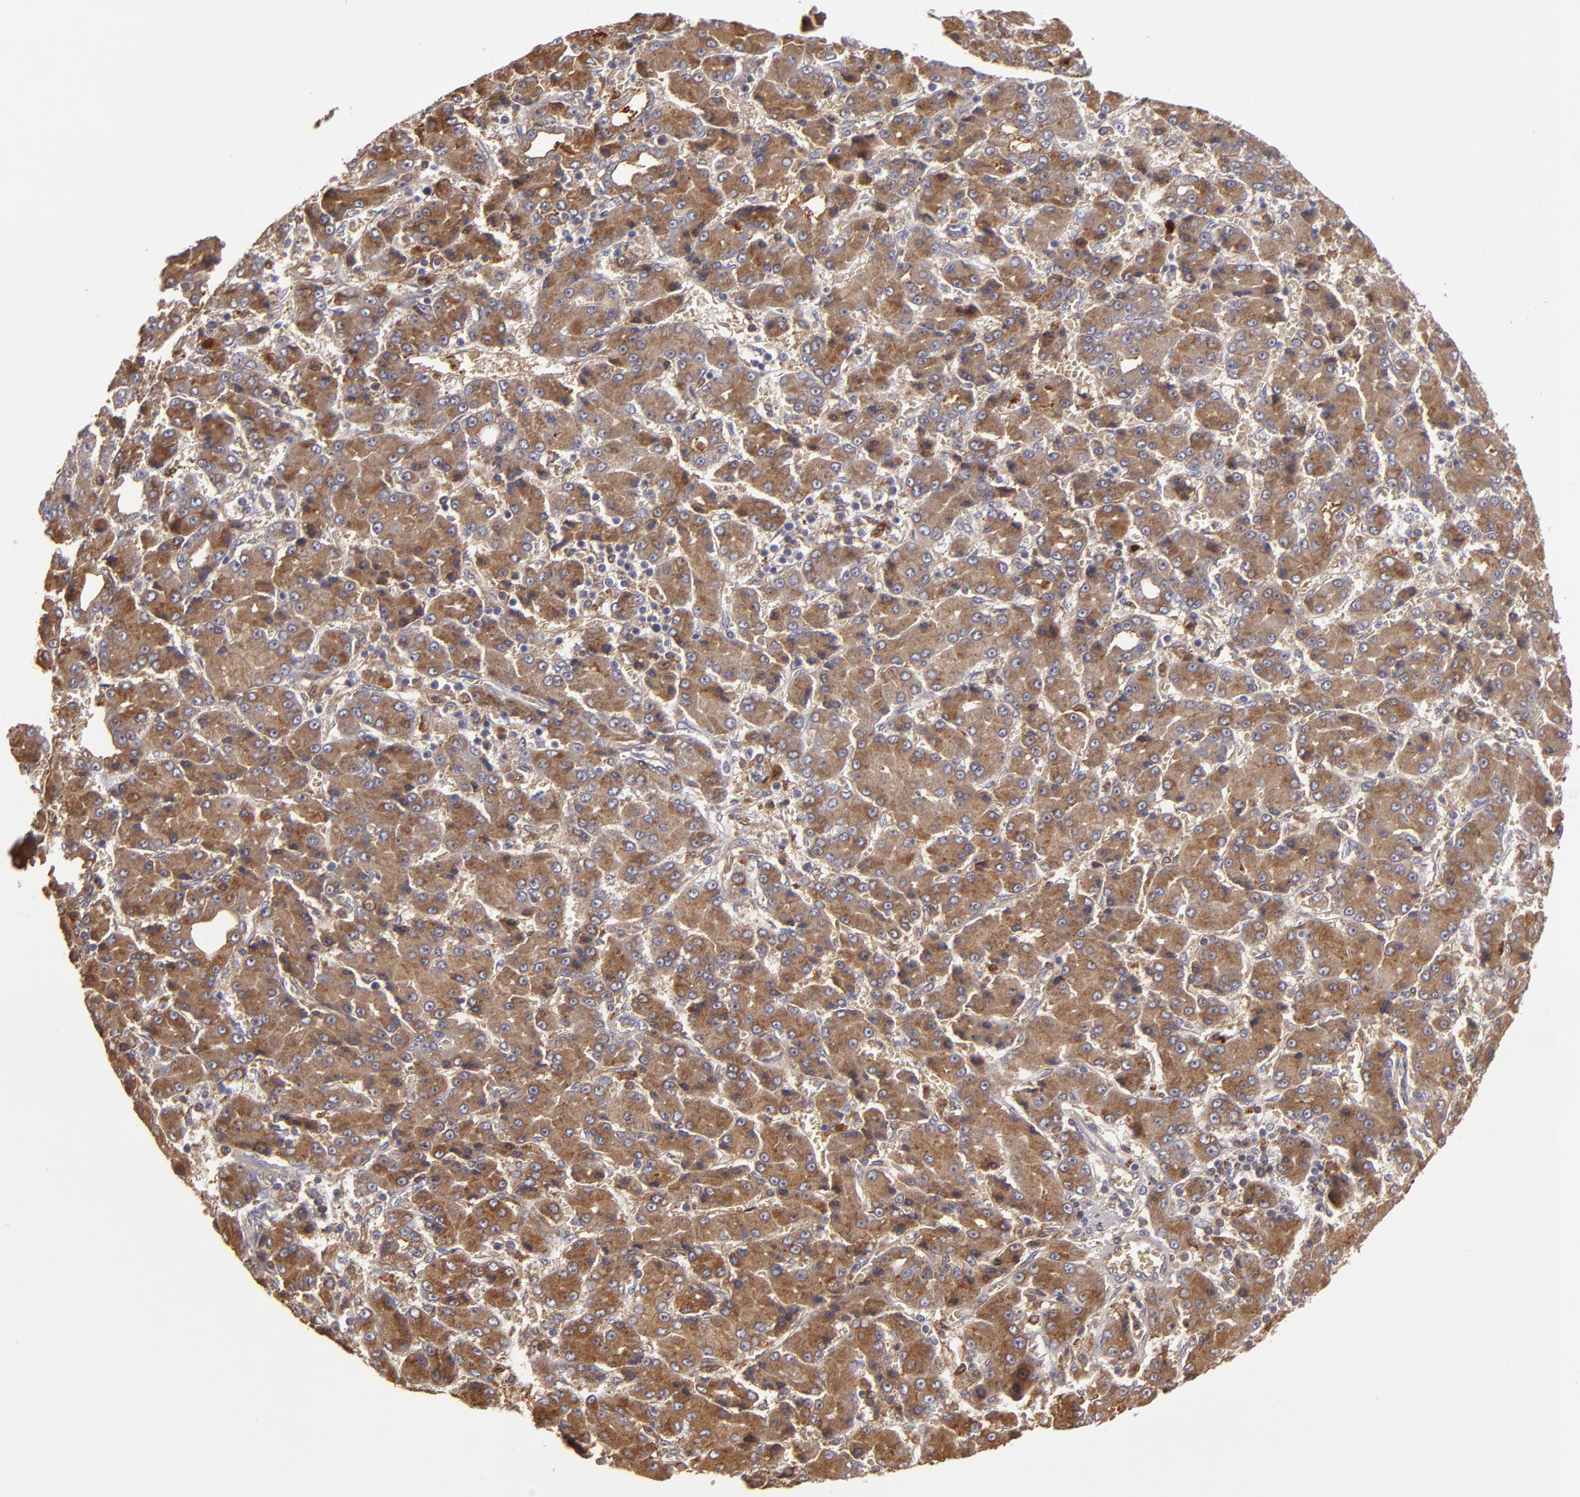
{"staining": {"intensity": "strong", "quantity": ">75%", "location": "cytoplasmic/membranous"}, "tissue": "liver cancer", "cell_type": "Tumor cells", "image_type": "cancer", "snomed": [{"axis": "morphology", "description": "Carcinoma, Hepatocellular, NOS"}, {"axis": "topography", "description": "Liver"}], "caption": "A brown stain shows strong cytoplasmic/membranous expression of a protein in human liver cancer tumor cells.", "gene": "CFB", "patient": {"sex": "male", "age": 69}}